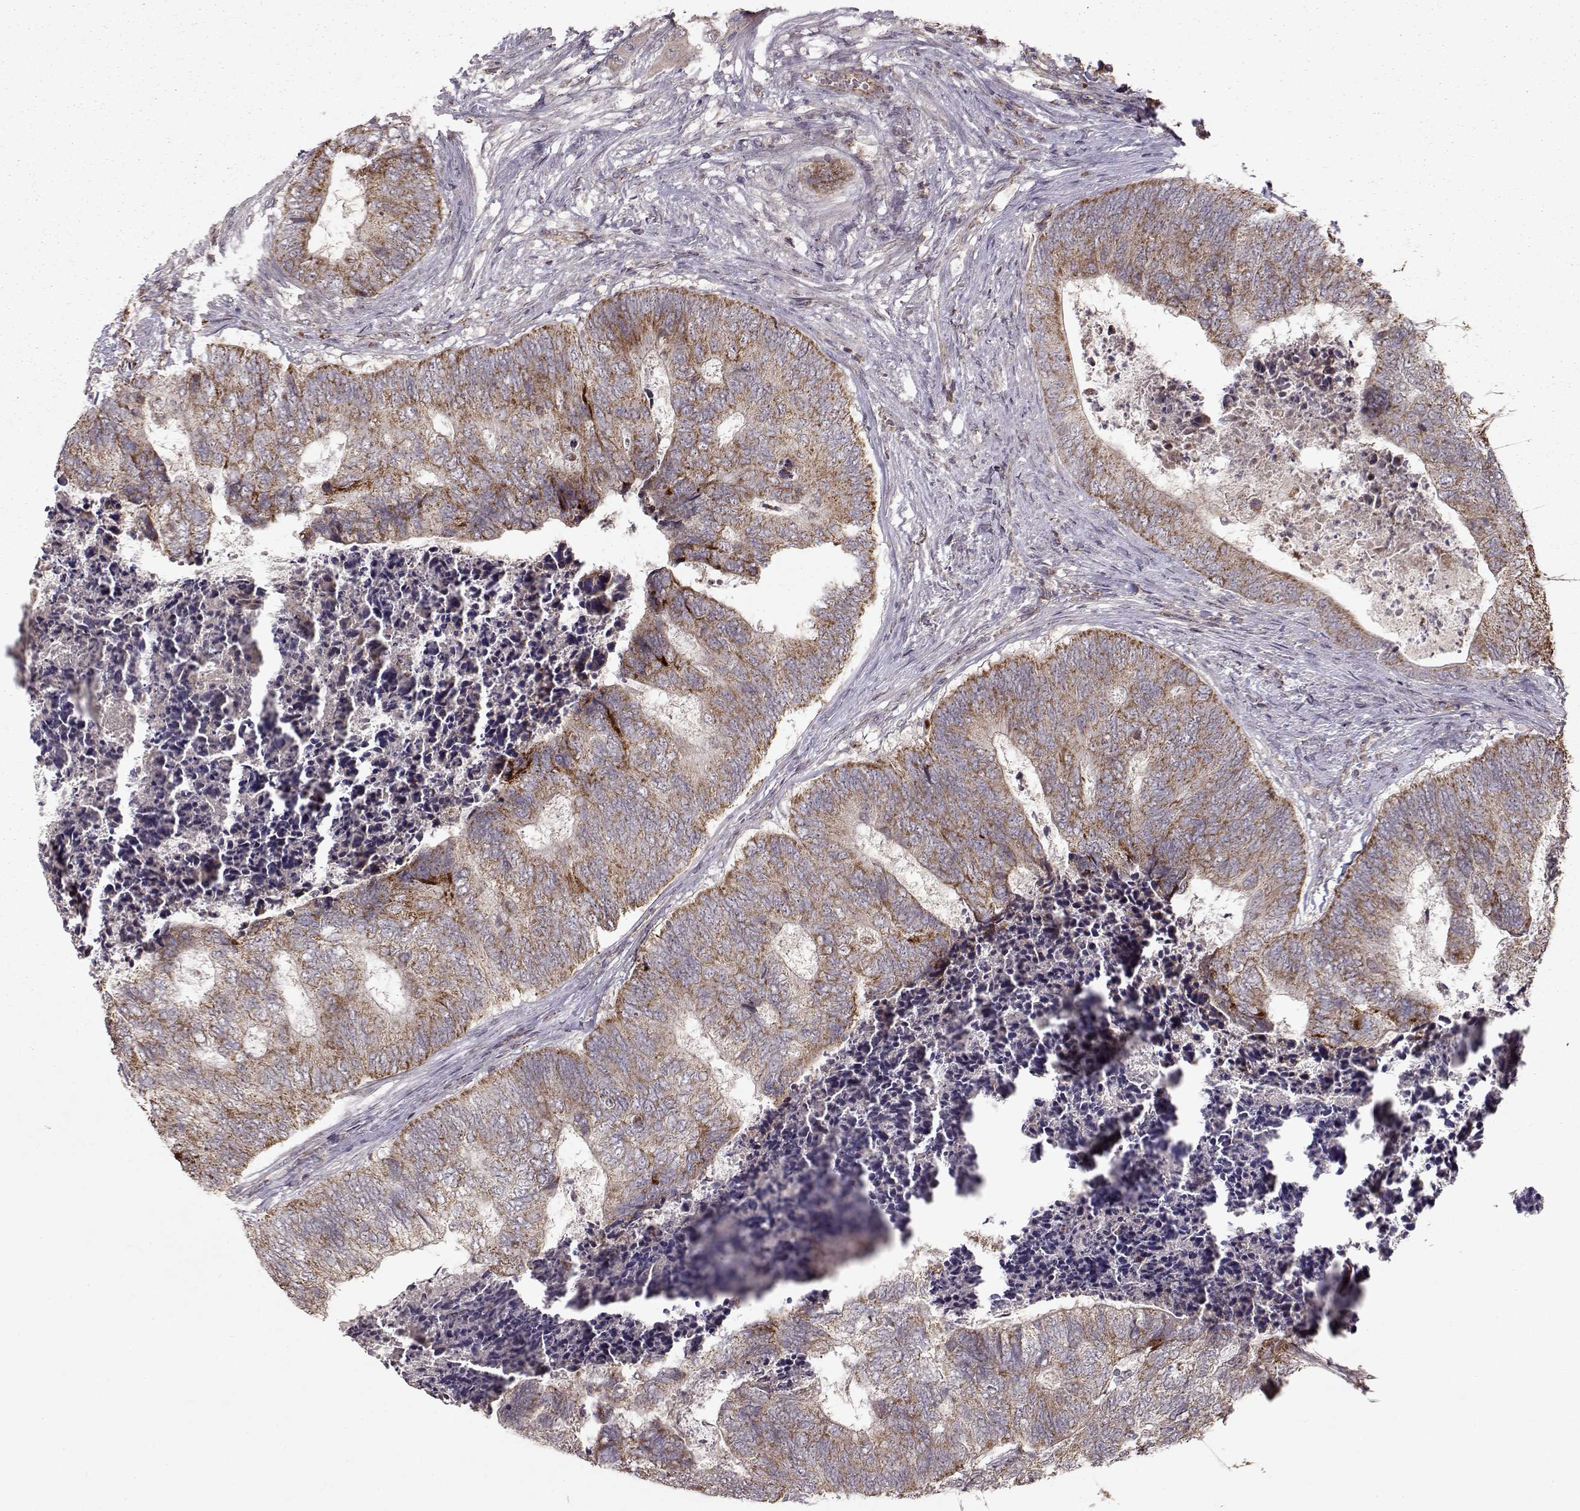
{"staining": {"intensity": "moderate", "quantity": ">75%", "location": "cytoplasmic/membranous"}, "tissue": "colorectal cancer", "cell_type": "Tumor cells", "image_type": "cancer", "snomed": [{"axis": "morphology", "description": "Adenocarcinoma, NOS"}, {"axis": "topography", "description": "Colon"}], "caption": "Adenocarcinoma (colorectal) was stained to show a protein in brown. There is medium levels of moderate cytoplasmic/membranous positivity in approximately >75% of tumor cells.", "gene": "CMTM3", "patient": {"sex": "female", "age": 67}}